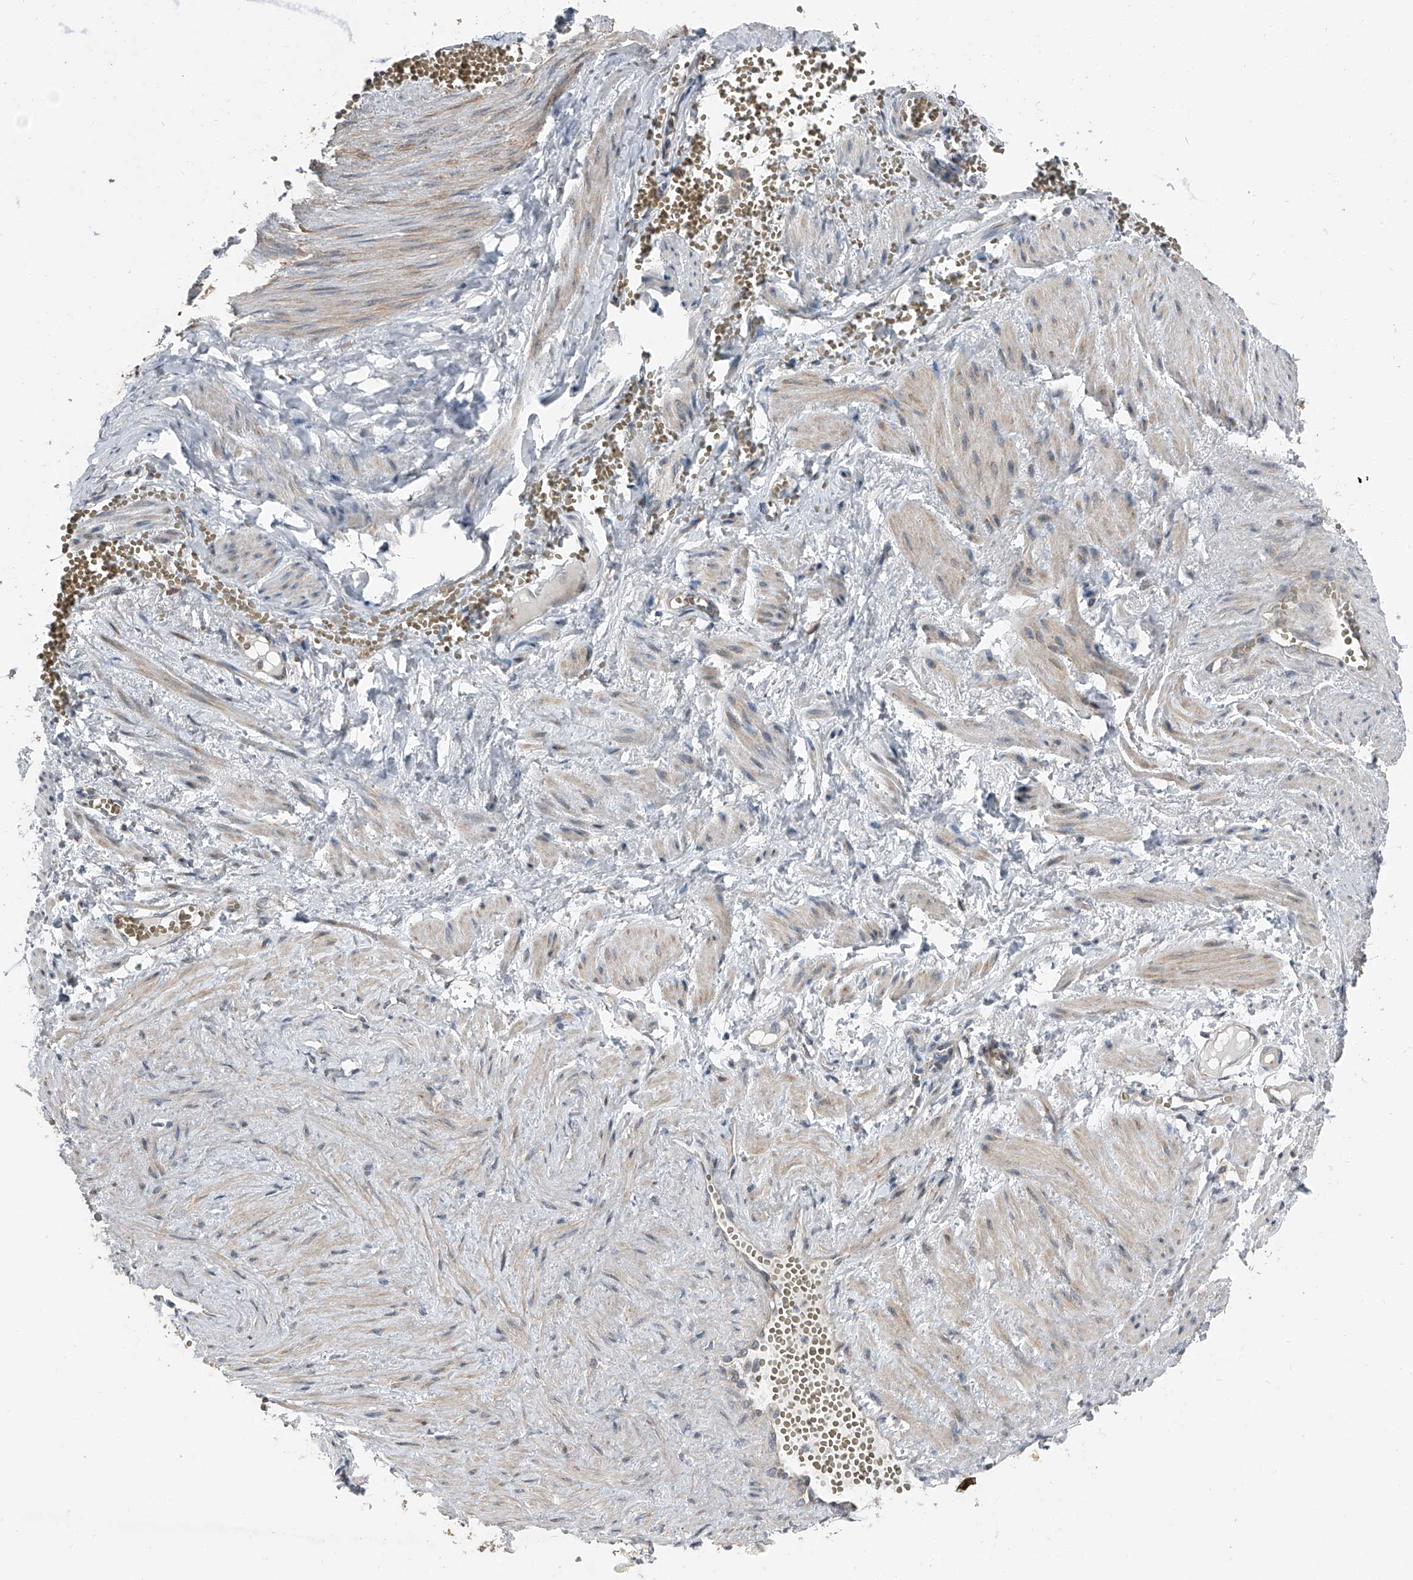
{"staining": {"intensity": "weak", "quantity": ">75%", "location": "cytoplasmic/membranous"}, "tissue": "adipose tissue", "cell_type": "Adipocytes", "image_type": "normal", "snomed": [{"axis": "morphology", "description": "Normal tissue, NOS"}, {"axis": "topography", "description": "Smooth muscle"}, {"axis": "topography", "description": "Peripheral nerve tissue"}], "caption": "A high-resolution image shows immunohistochemistry staining of normal adipose tissue, which shows weak cytoplasmic/membranous expression in approximately >75% of adipocytes.", "gene": "CHRNA7", "patient": {"sex": "female", "age": 39}}